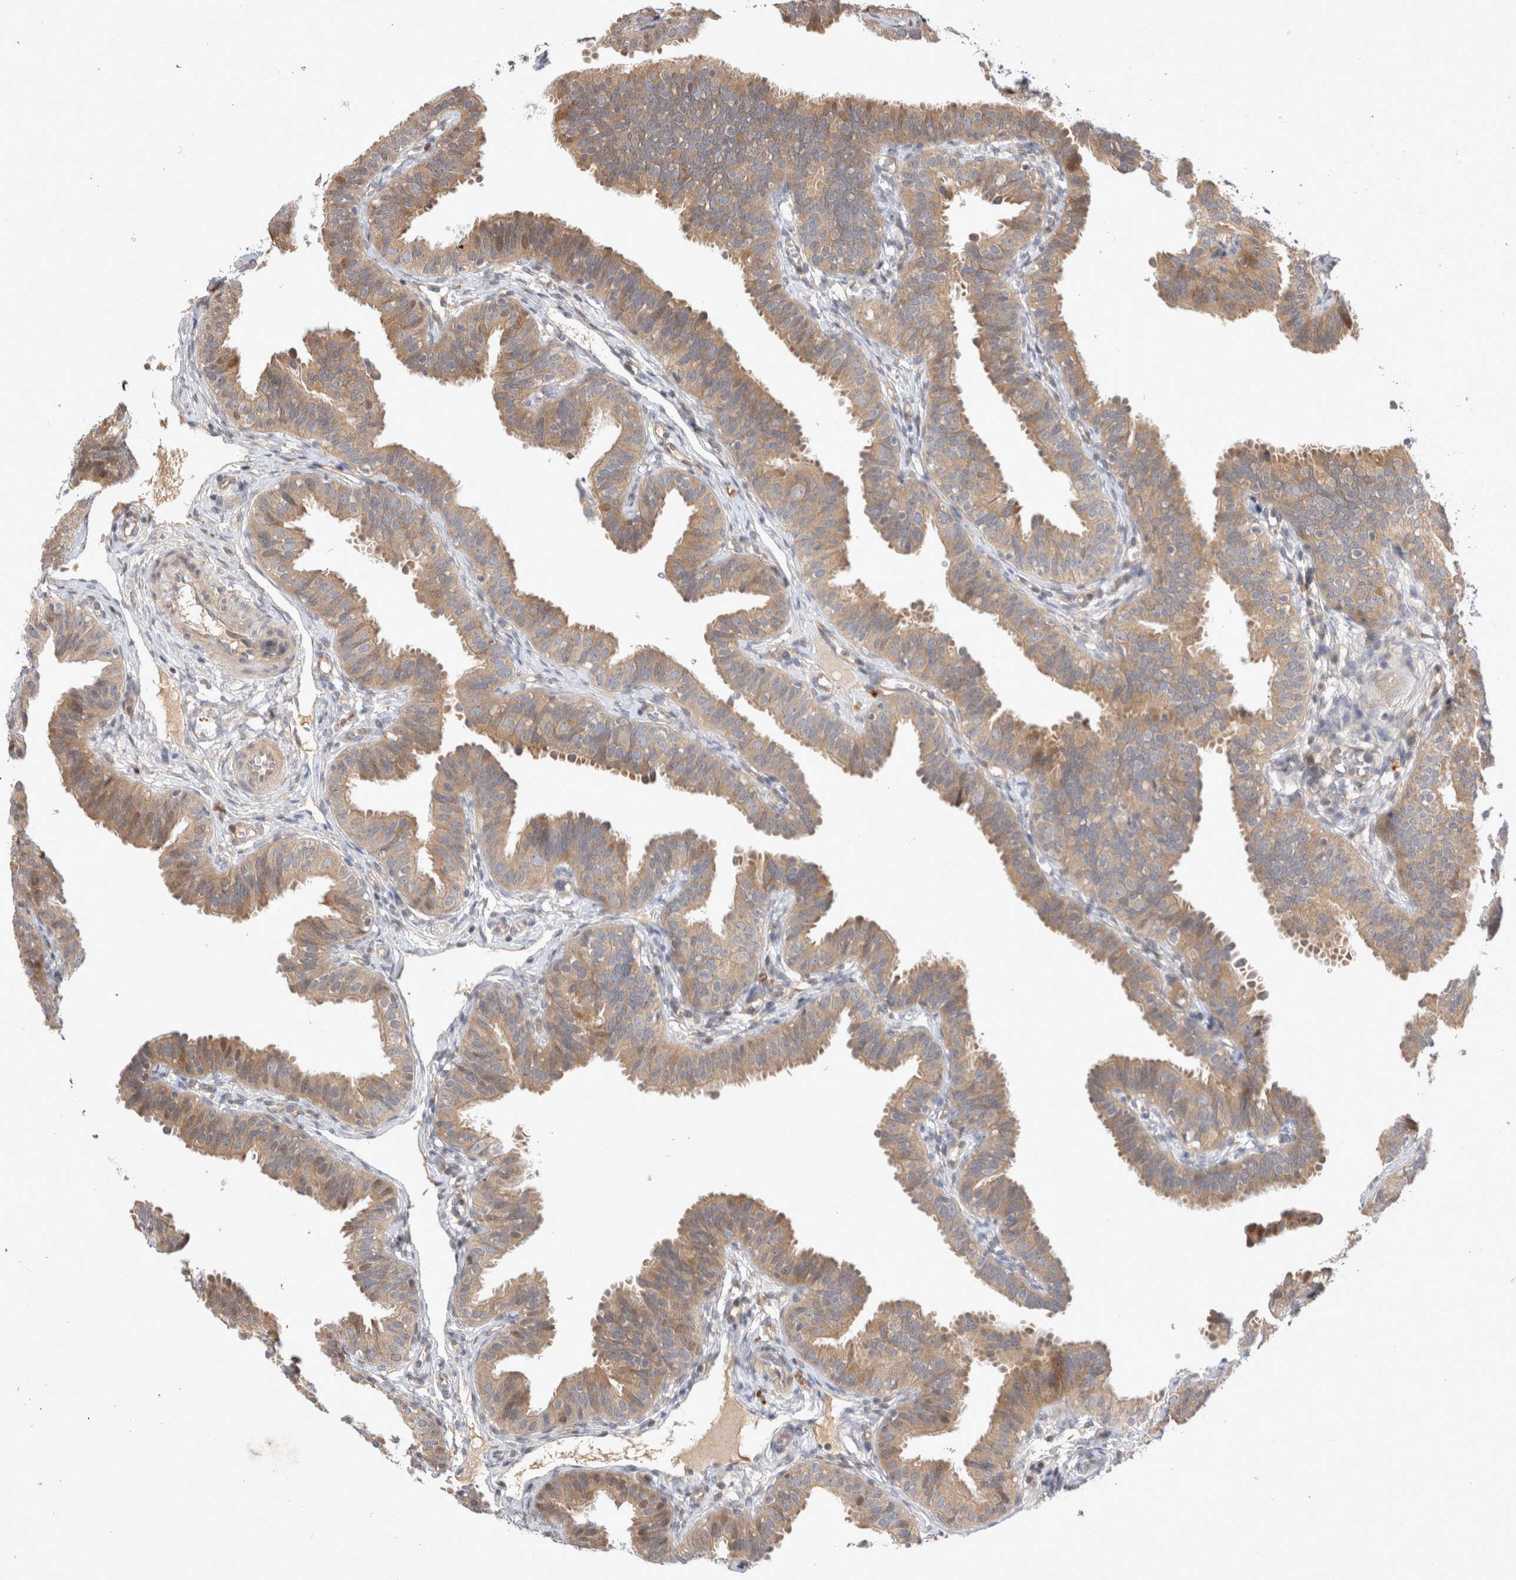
{"staining": {"intensity": "weak", "quantity": ">75%", "location": "cytoplasmic/membranous"}, "tissue": "fallopian tube", "cell_type": "Glandular cells", "image_type": "normal", "snomed": [{"axis": "morphology", "description": "Normal tissue, NOS"}, {"axis": "topography", "description": "Fallopian tube"}], "caption": "Human fallopian tube stained for a protein (brown) exhibits weak cytoplasmic/membranous positive staining in approximately >75% of glandular cells.", "gene": "HTT", "patient": {"sex": "female", "age": 35}}